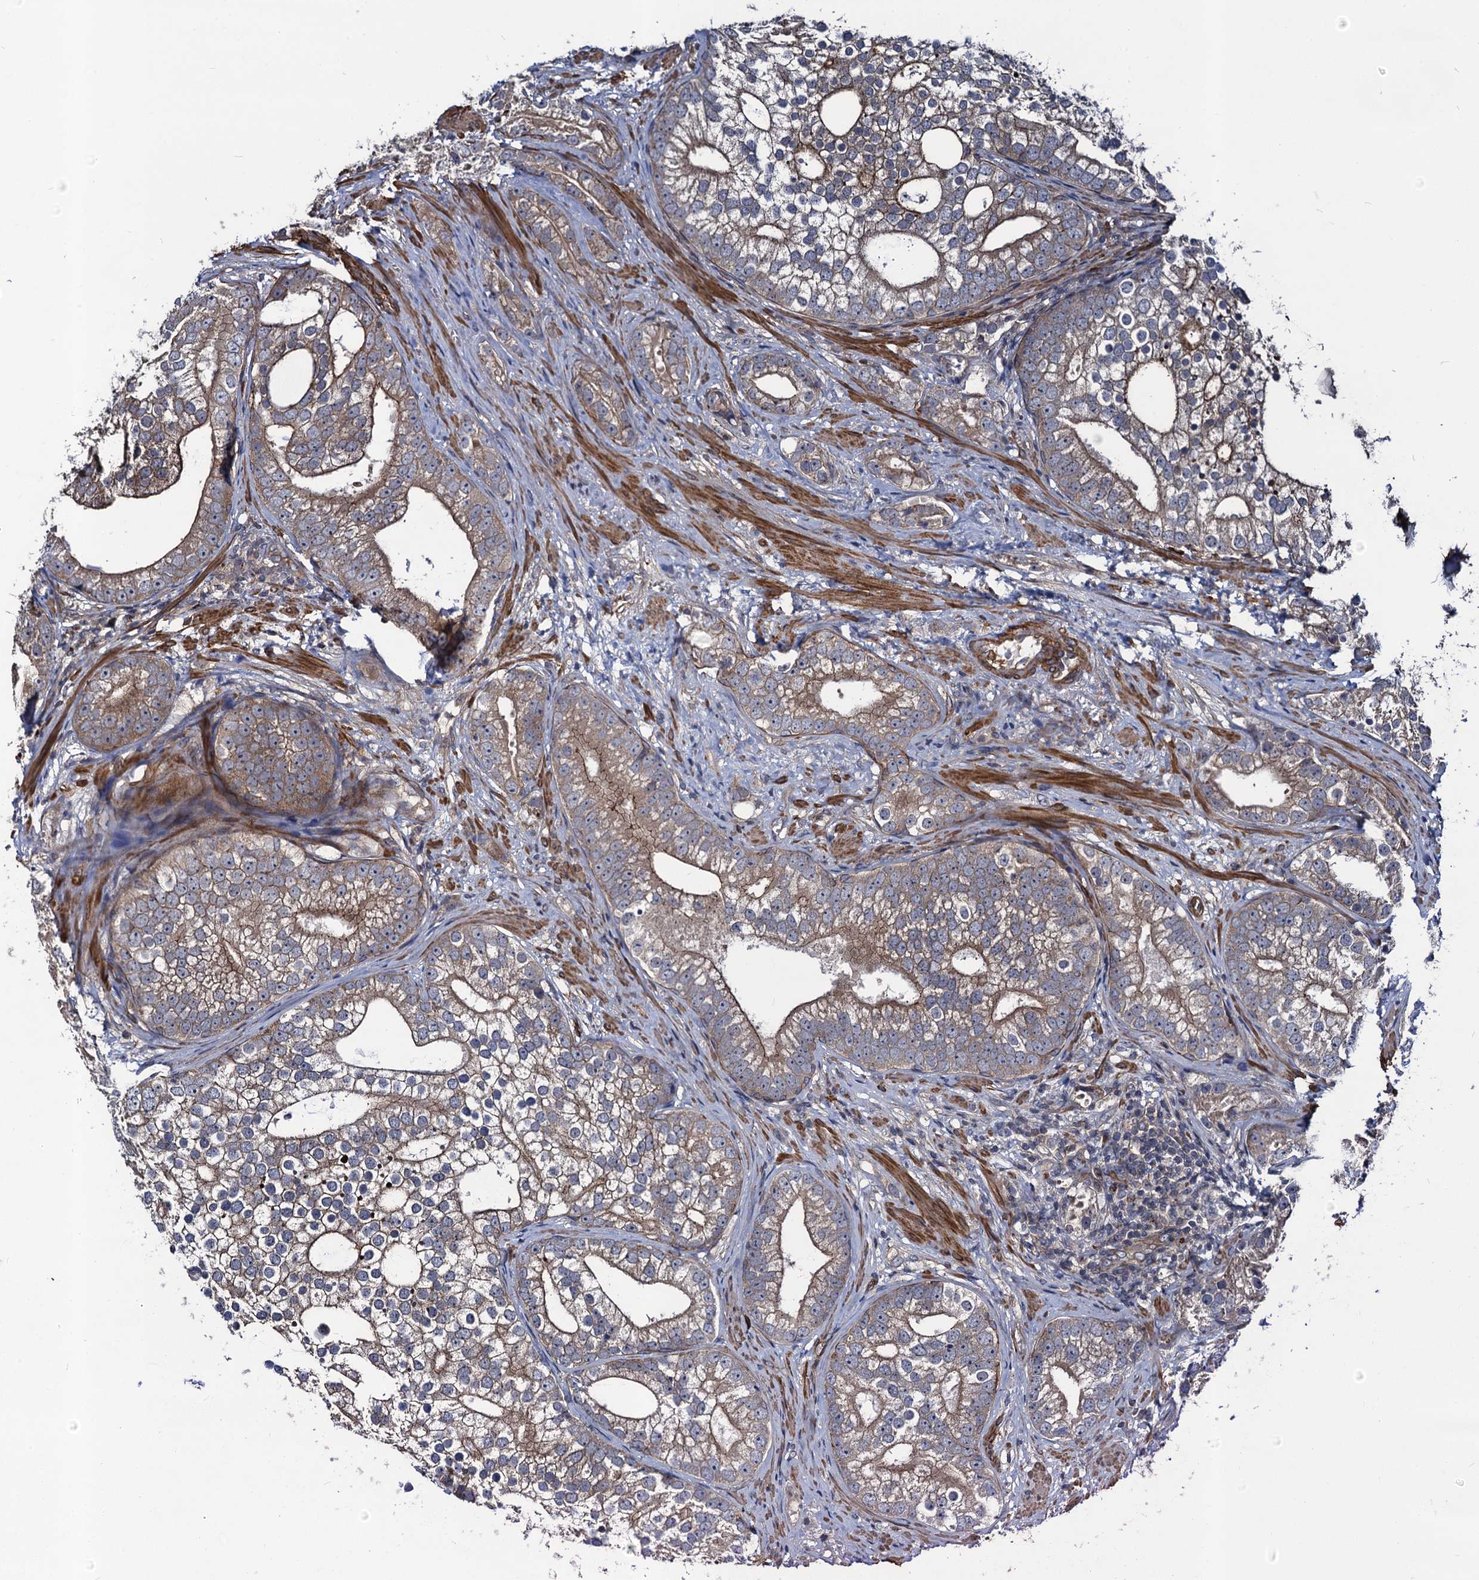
{"staining": {"intensity": "moderate", "quantity": "25%-75%", "location": "cytoplasmic/membranous"}, "tissue": "prostate cancer", "cell_type": "Tumor cells", "image_type": "cancer", "snomed": [{"axis": "morphology", "description": "Adenocarcinoma, High grade"}, {"axis": "topography", "description": "Prostate"}], "caption": "This histopathology image shows immunohistochemistry (IHC) staining of human adenocarcinoma (high-grade) (prostate), with medium moderate cytoplasmic/membranous expression in approximately 25%-75% of tumor cells.", "gene": "KXD1", "patient": {"sex": "male", "age": 75}}